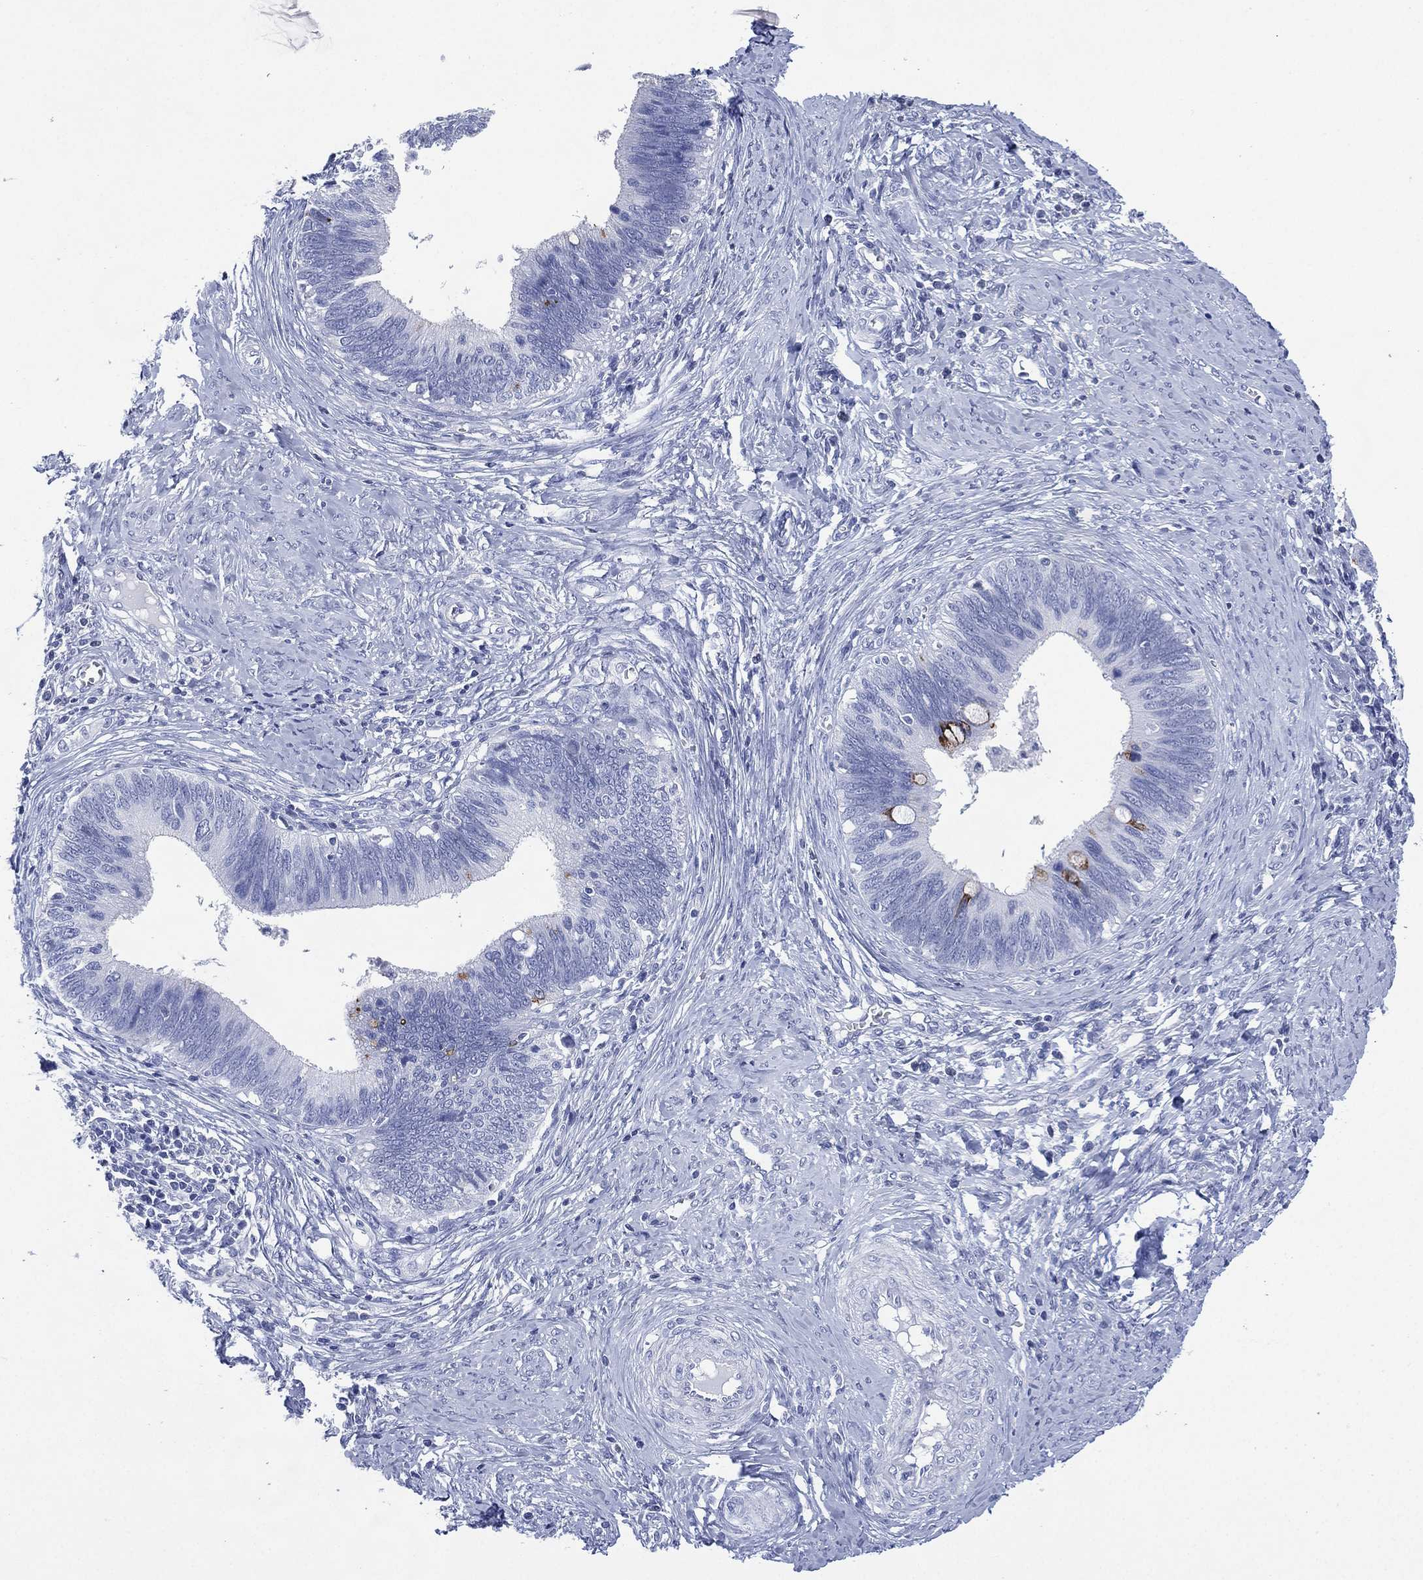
{"staining": {"intensity": "negative", "quantity": "none", "location": "none"}, "tissue": "cervical cancer", "cell_type": "Tumor cells", "image_type": "cancer", "snomed": [{"axis": "morphology", "description": "Adenocarcinoma, NOS"}, {"axis": "topography", "description": "Cervix"}], "caption": "Human cervical cancer (adenocarcinoma) stained for a protein using immunohistochemistry (IHC) displays no expression in tumor cells.", "gene": "TMEM247", "patient": {"sex": "female", "age": 42}}